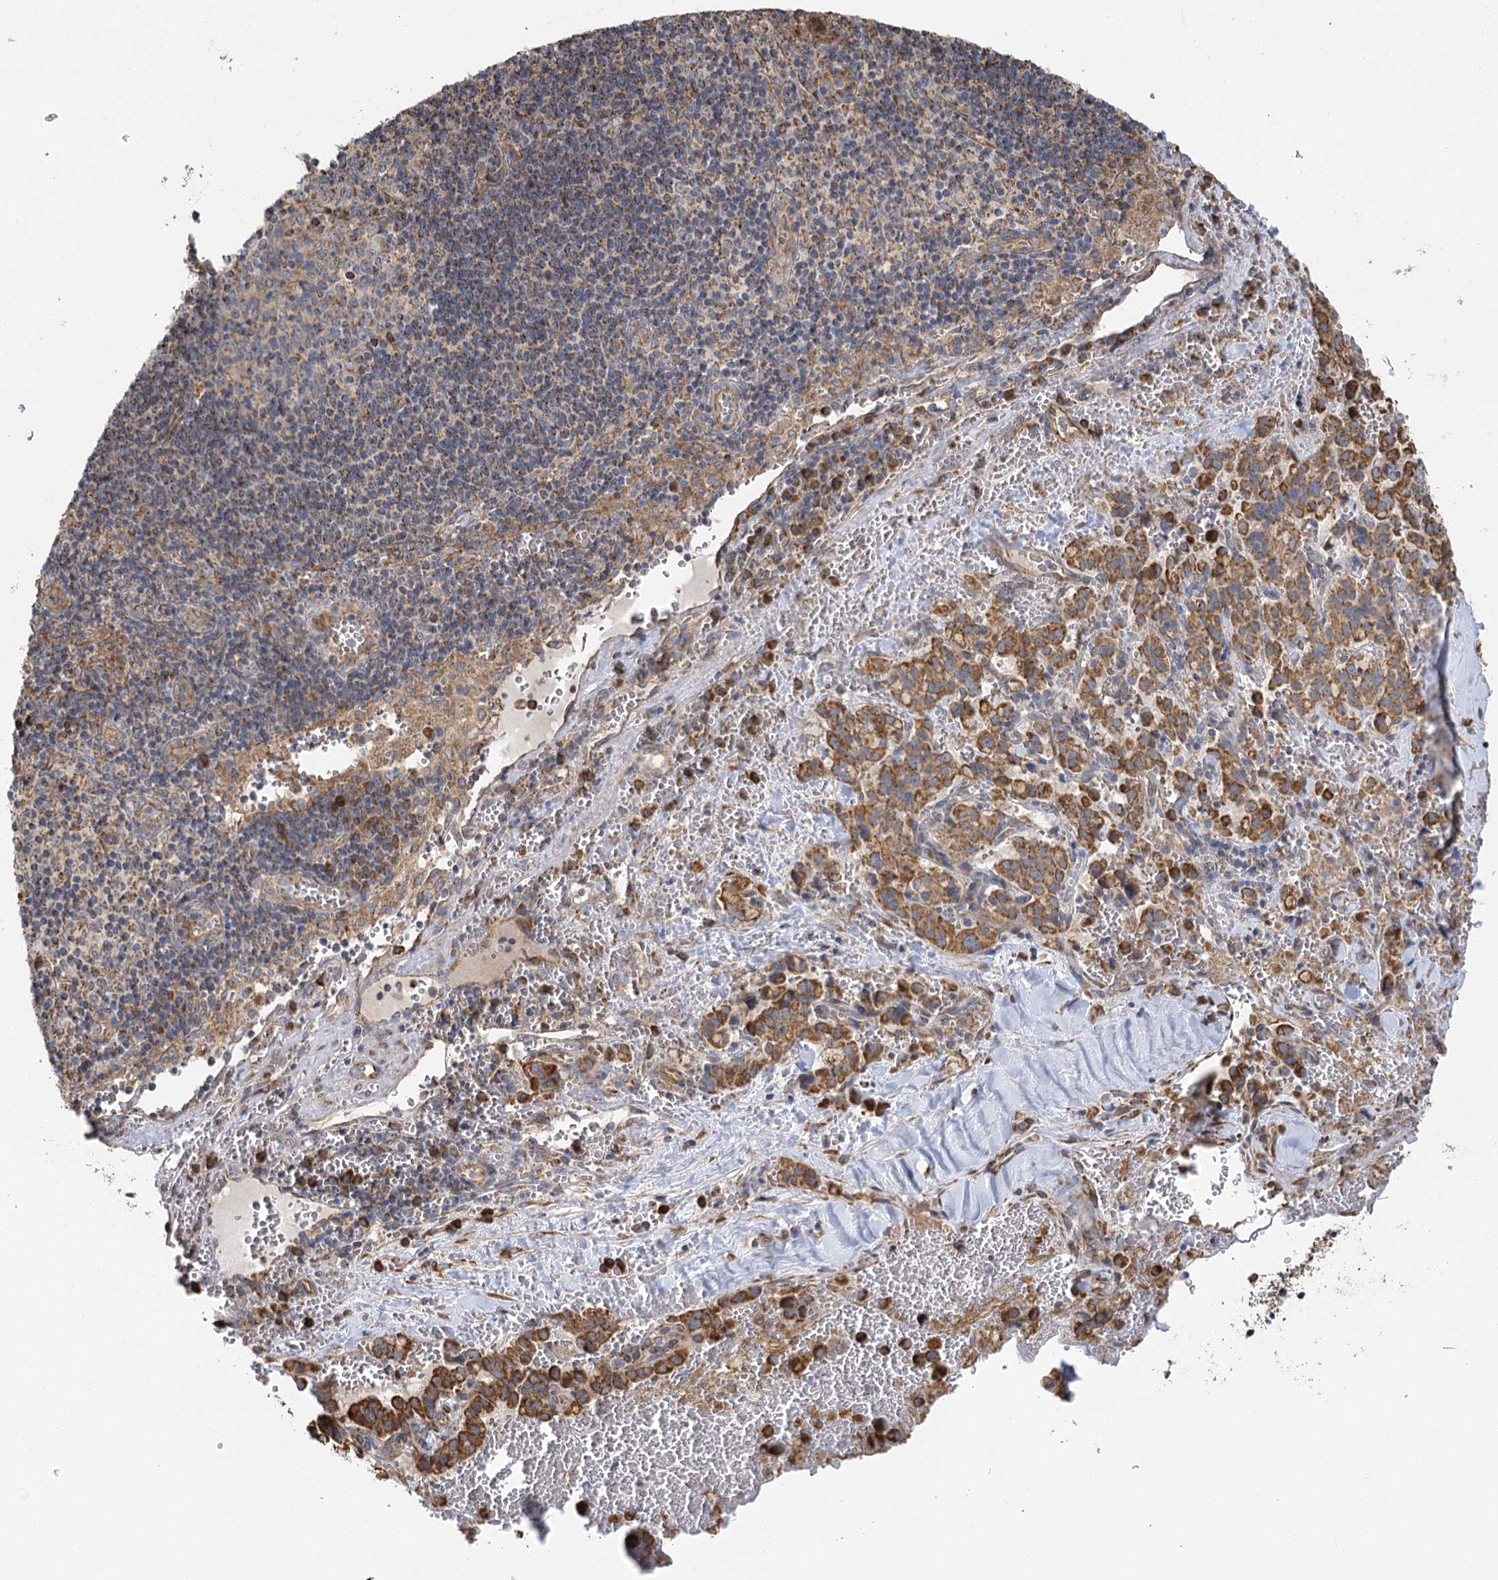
{"staining": {"intensity": "moderate", "quantity": ">75%", "location": "cytoplasmic/membranous"}, "tissue": "pancreatic cancer", "cell_type": "Tumor cells", "image_type": "cancer", "snomed": [{"axis": "morphology", "description": "Adenocarcinoma, NOS"}, {"axis": "topography", "description": "Pancreas"}], "caption": "This photomicrograph displays immunohistochemistry staining of pancreatic cancer (adenocarcinoma), with medium moderate cytoplasmic/membranous positivity in approximately >75% of tumor cells.", "gene": "IL11RA", "patient": {"sex": "male", "age": 65}}